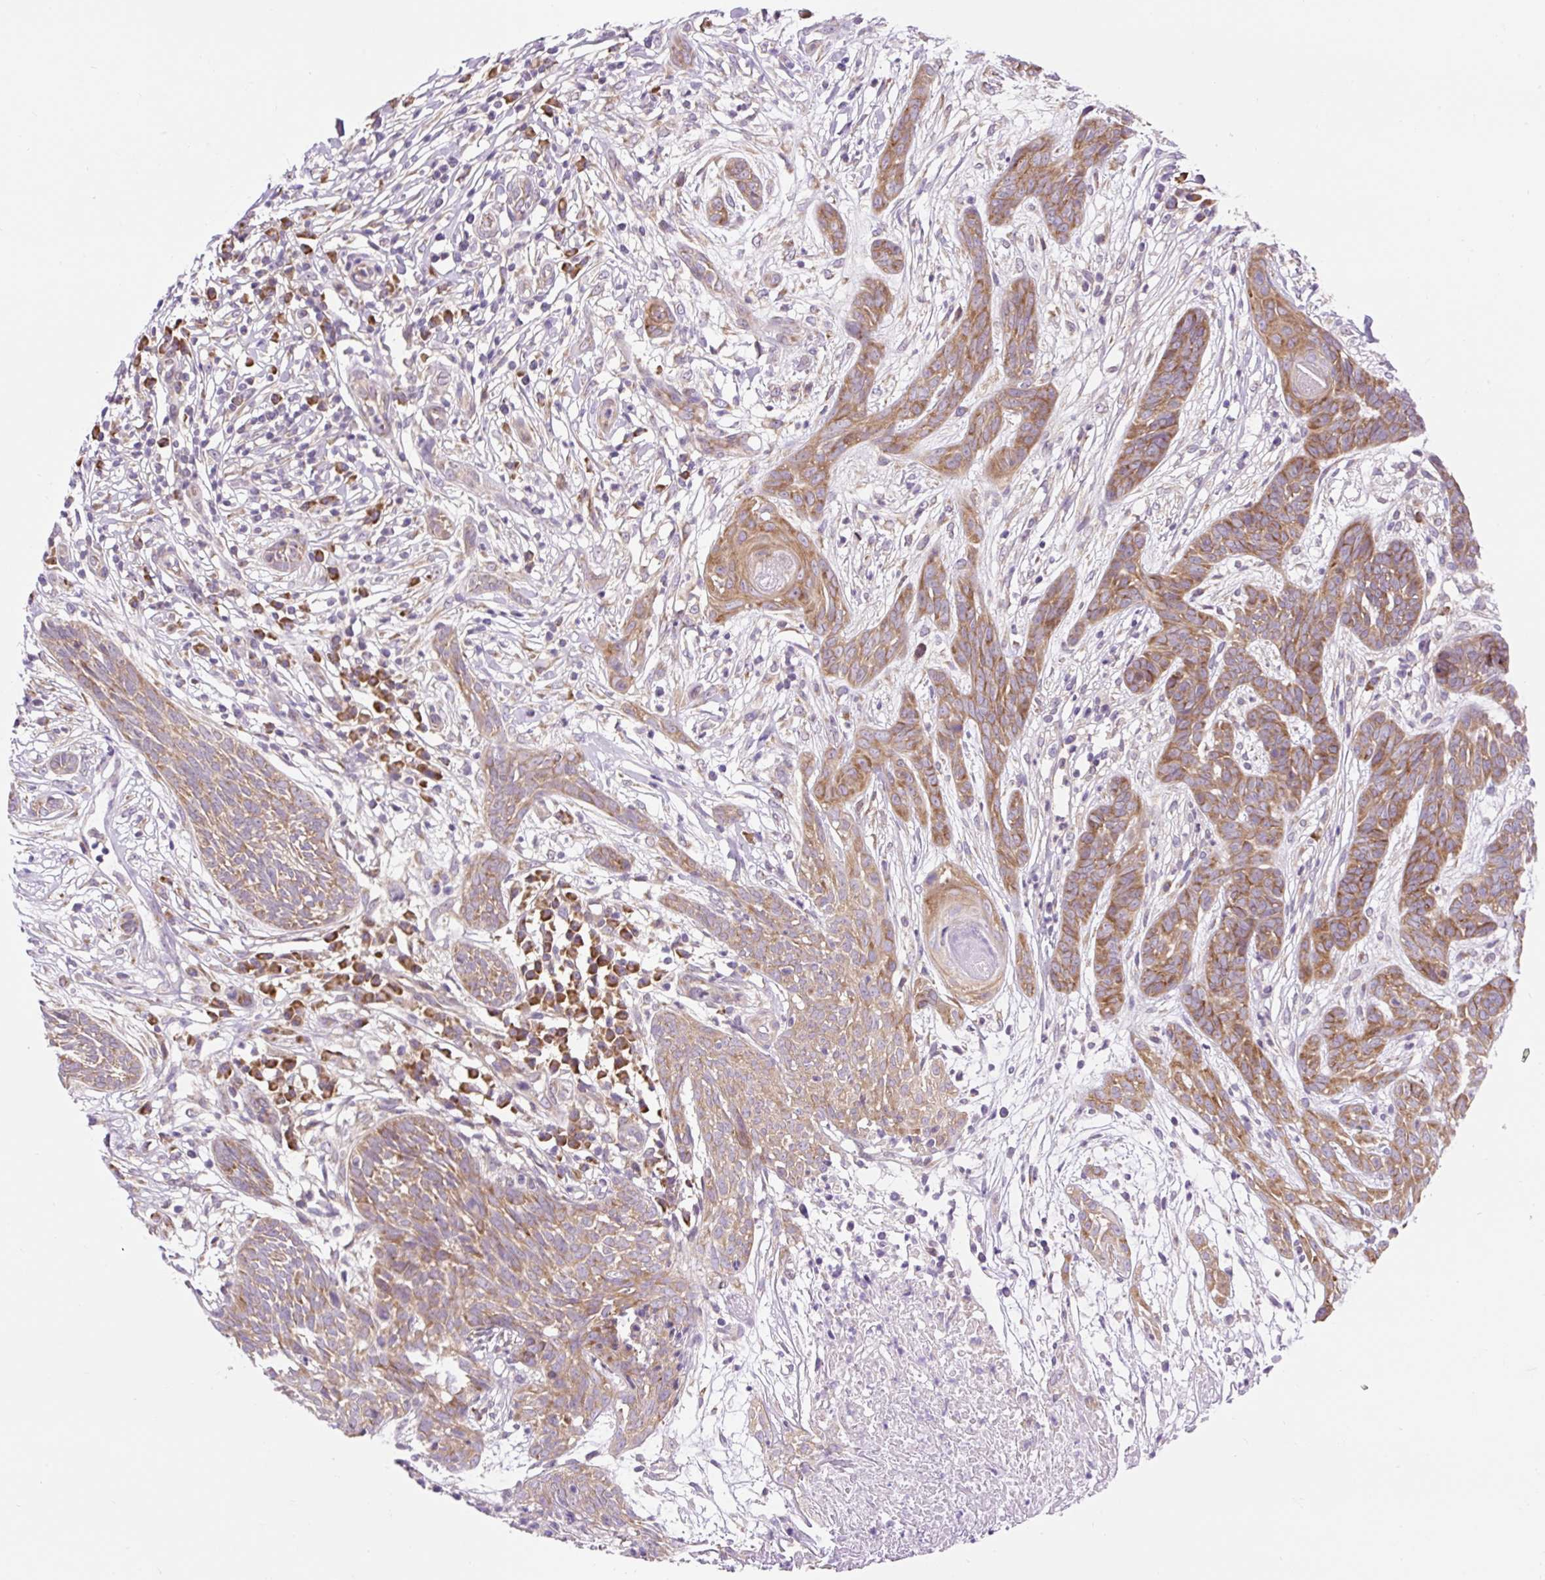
{"staining": {"intensity": "moderate", "quantity": ">75%", "location": "cytoplasmic/membranous"}, "tissue": "skin cancer", "cell_type": "Tumor cells", "image_type": "cancer", "snomed": [{"axis": "morphology", "description": "Basal cell carcinoma"}, {"axis": "topography", "description": "Skin"}, {"axis": "topography", "description": "Skin, foot"}], "caption": "Human skin cancer stained with a brown dye shows moderate cytoplasmic/membranous positive positivity in approximately >75% of tumor cells.", "gene": "GPR45", "patient": {"sex": "female", "age": 86}}